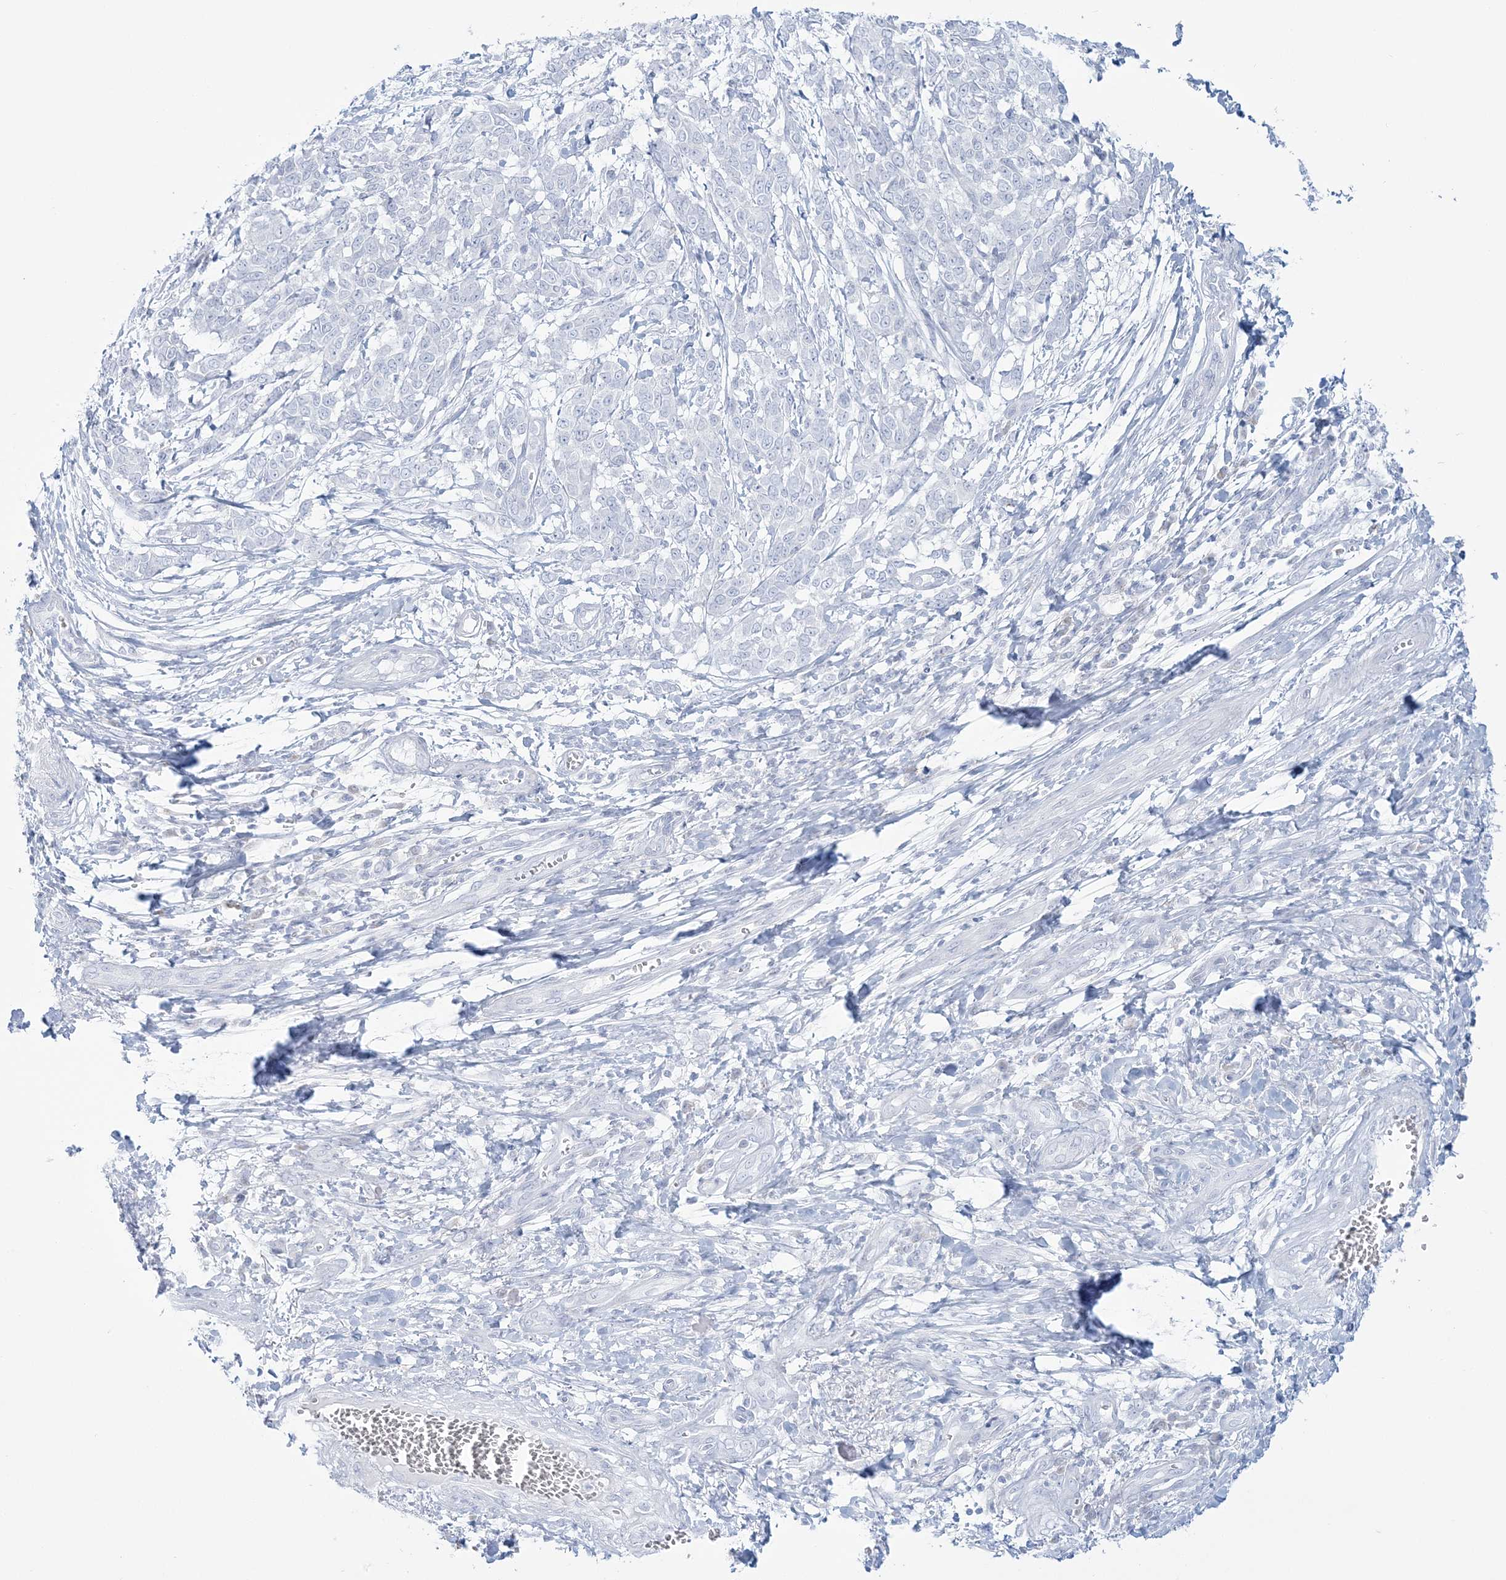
{"staining": {"intensity": "negative", "quantity": "none", "location": "none"}, "tissue": "melanoma", "cell_type": "Tumor cells", "image_type": "cancer", "snomed": [{"axis": "morphology", "description": "Malignant melanoma, NOS"}, {"axis": "topography", "description": "Skin"}], "caption": "The immunohistochemistry (IHC) image has no significant expression in tumor cells of malignant melanoma tissue.", "gene": "ADGB", "patient": {"sex": "male", "age": 49}}